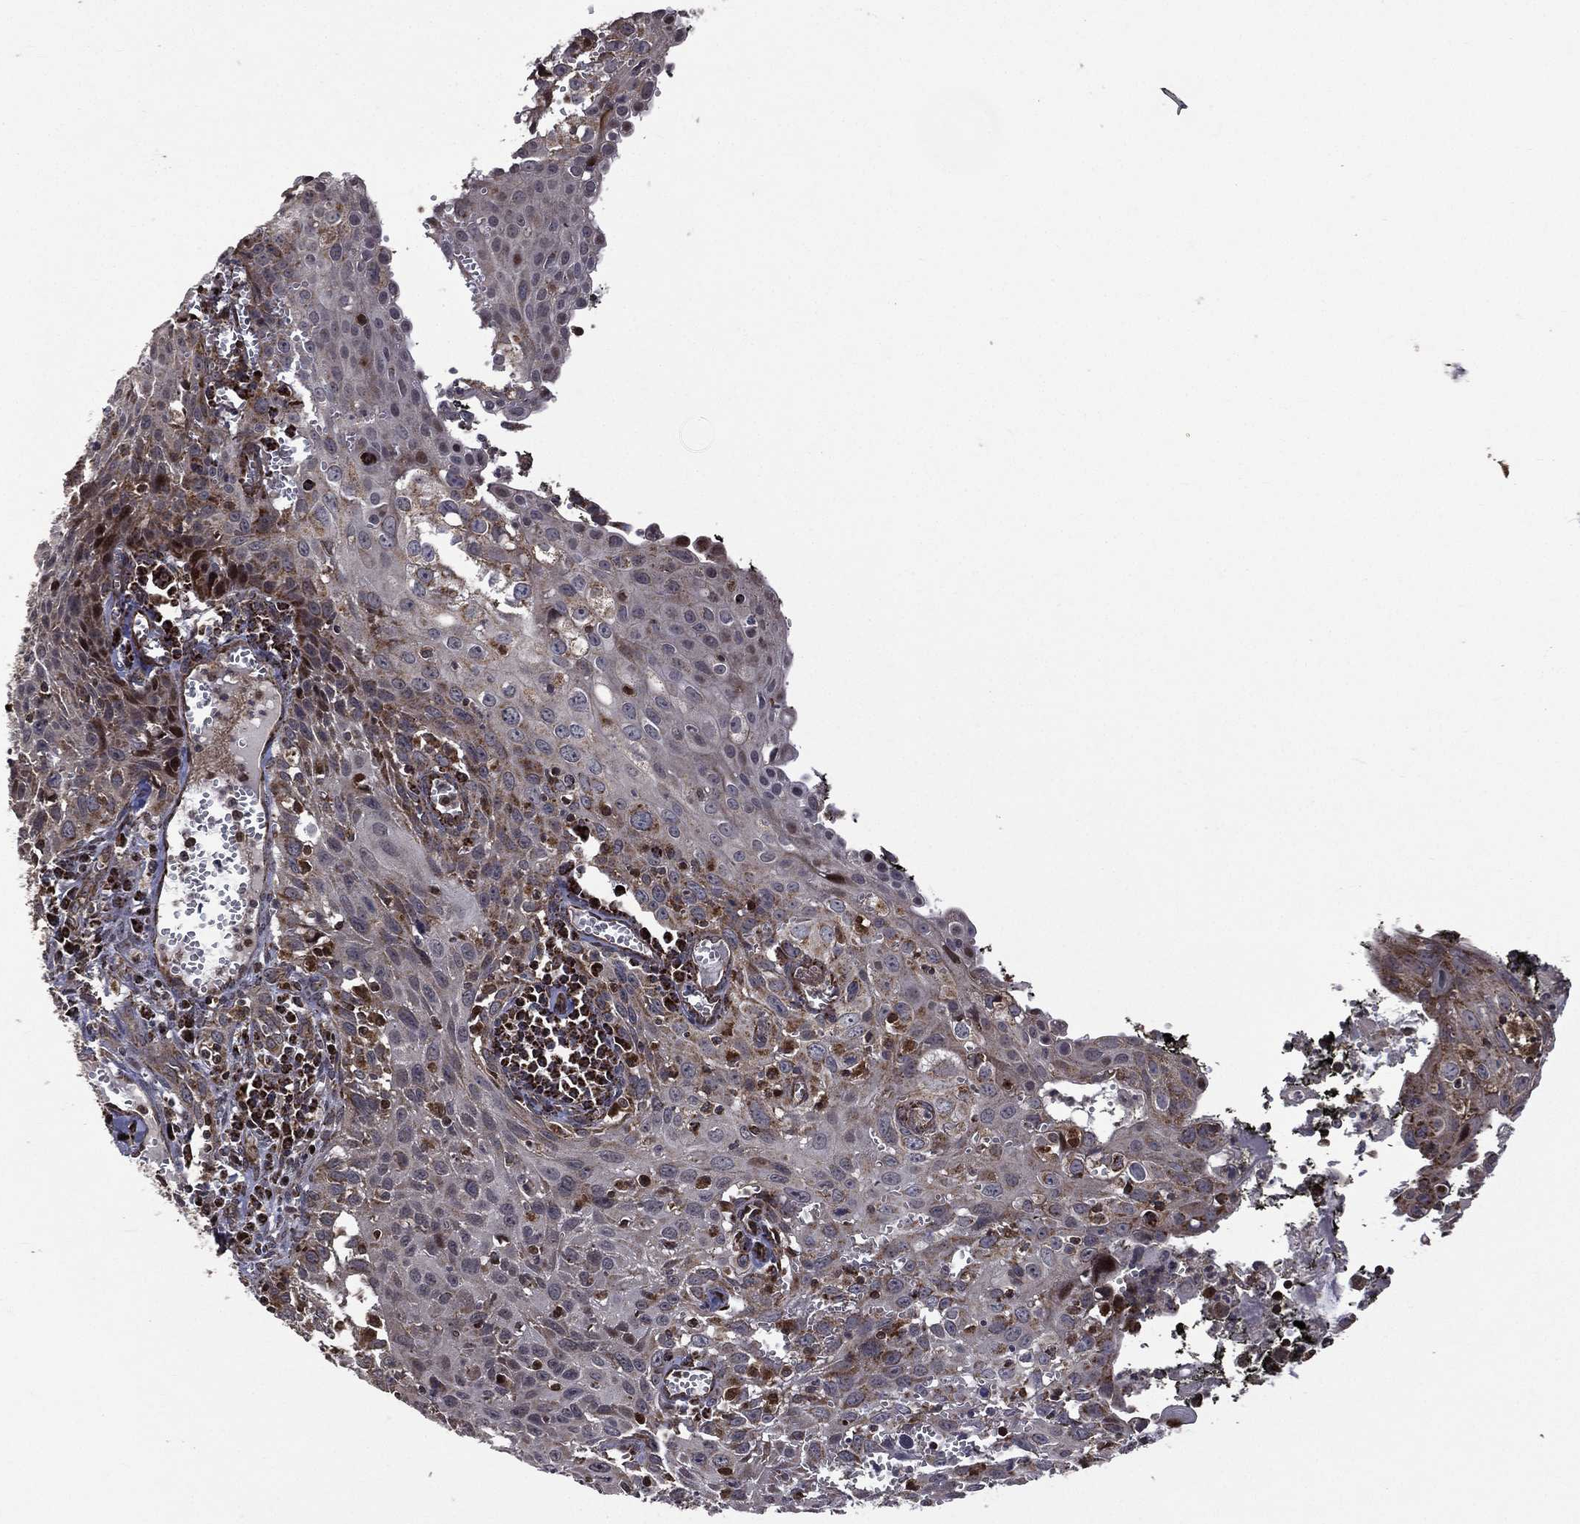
{"staining": {"intensity": "moderate", "quantity": "25%-75%", "location": "cytoplasmic/membranous"}, "tissue": "cervical cancer", "cell_type": "Tumor cells", "image_type": "cancer", "snomed": [{"axis": "morphology", "description": "Squamous cell carcinoma, NOS"}, {"axis": "topography", "description": "Cervix"}], "caption": "Moderate cytoplasmic/membranous staining for a protein is seen in approximately 25%-75% of tumor cells of squamous cell carcinoma (cervical) using IHC.", "gene": "GIMAP6", "patient": {"sex": "female", "age": 38}}